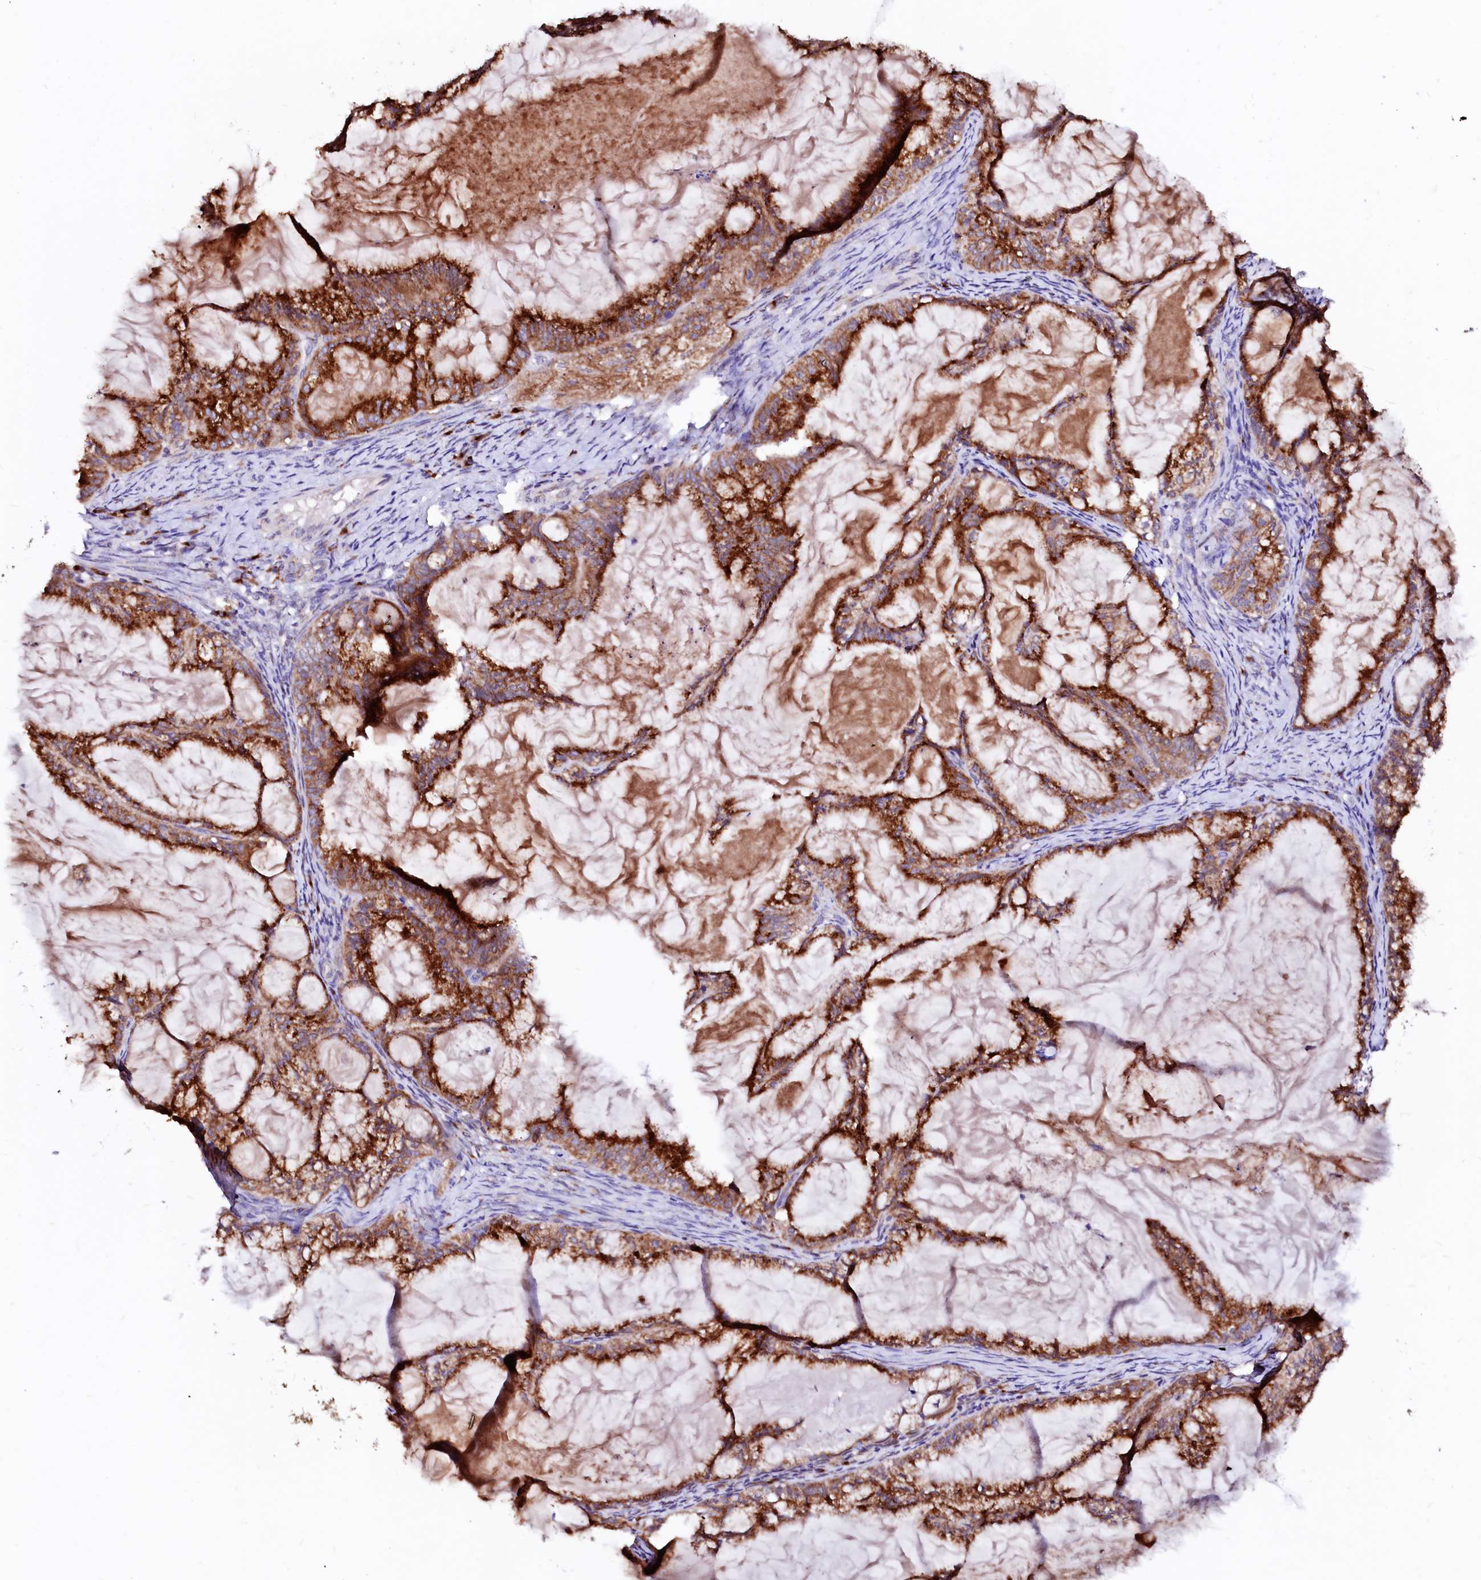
{"staining": {"intensity": "strong", "quantity": ">75%", "location": "cytoplasmic/membranous"}, "tissue": "endometrial cancer", "cell_type": "Tumor cells", "image_type": "cancer", "snomed": [{"axis": "morphology", "description": "Adenocarcinoma, NOS"}, {"axis": "topography", "description": "Endometrium"}], "caption": "Human endometrial adenocarcinoma stained for a protein (brown) exhibits strong cytoplasmic/membranous positive positivity in approximately >75% of tumor cells.", "gene": "LMAN1", "patient": {"sex": "female", "age": 86}}